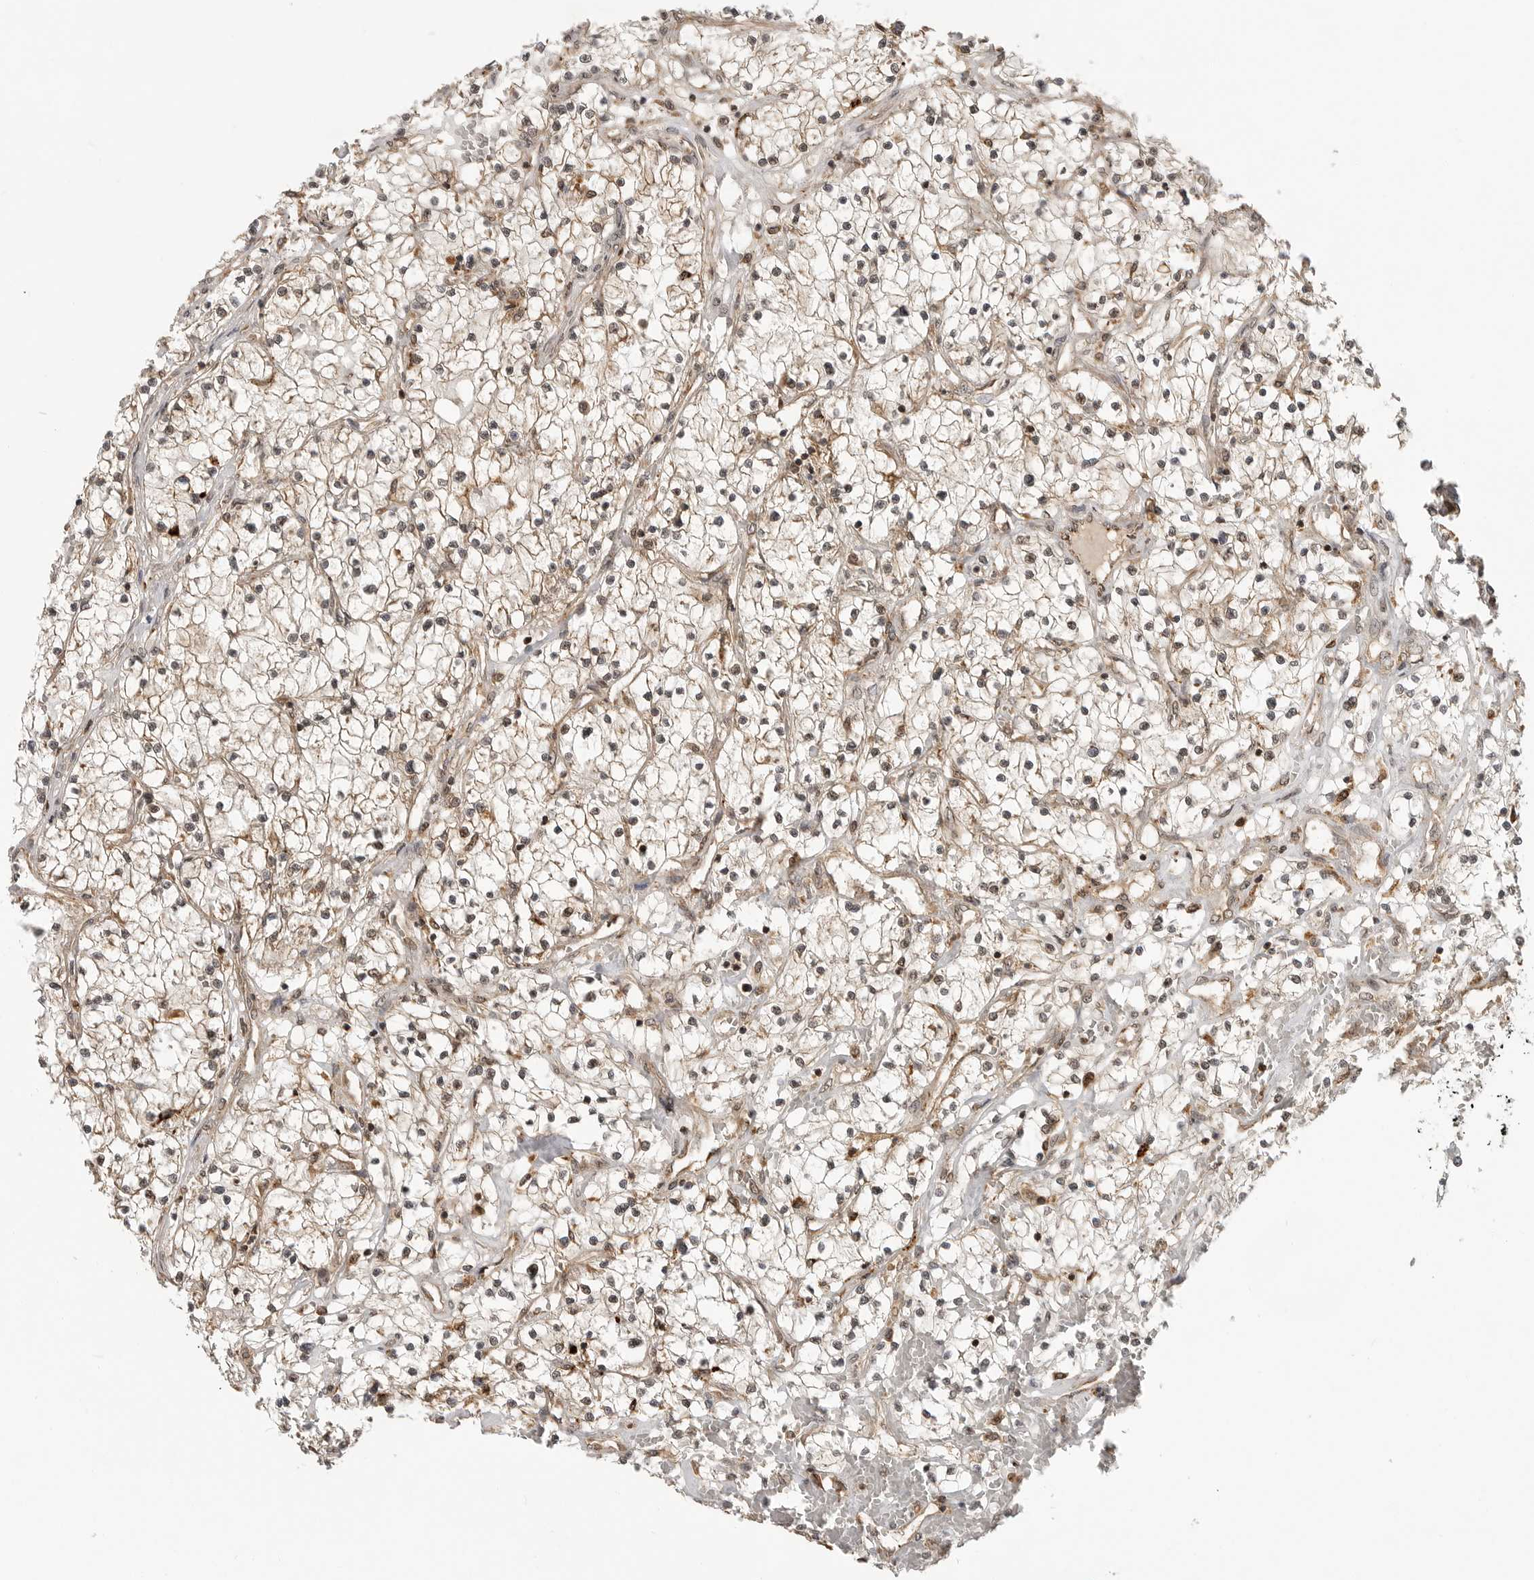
{"staining": {"intensity": "weak", "quantity": ">75%", "location": "cytoplasmic/membranous"}, "tissue": "renal cancer", "cell_type": "Tumor cells", "image_type": "cancer", "snomed": [{"axis": "morphology", "description": "Normal tissue, NOS"}, {"axis": "morphology", "description": "Adenocarcinoma, NOS"}, {"axis": "topography", "description": "Kidney"}], "caption": "IHC of renal cancer displays low levels of weak cytoplasmic/membranous staining in about >75% of tumor cells.", "gene": "BMP2K", "patient": {"sex": "male", "age": 68}}